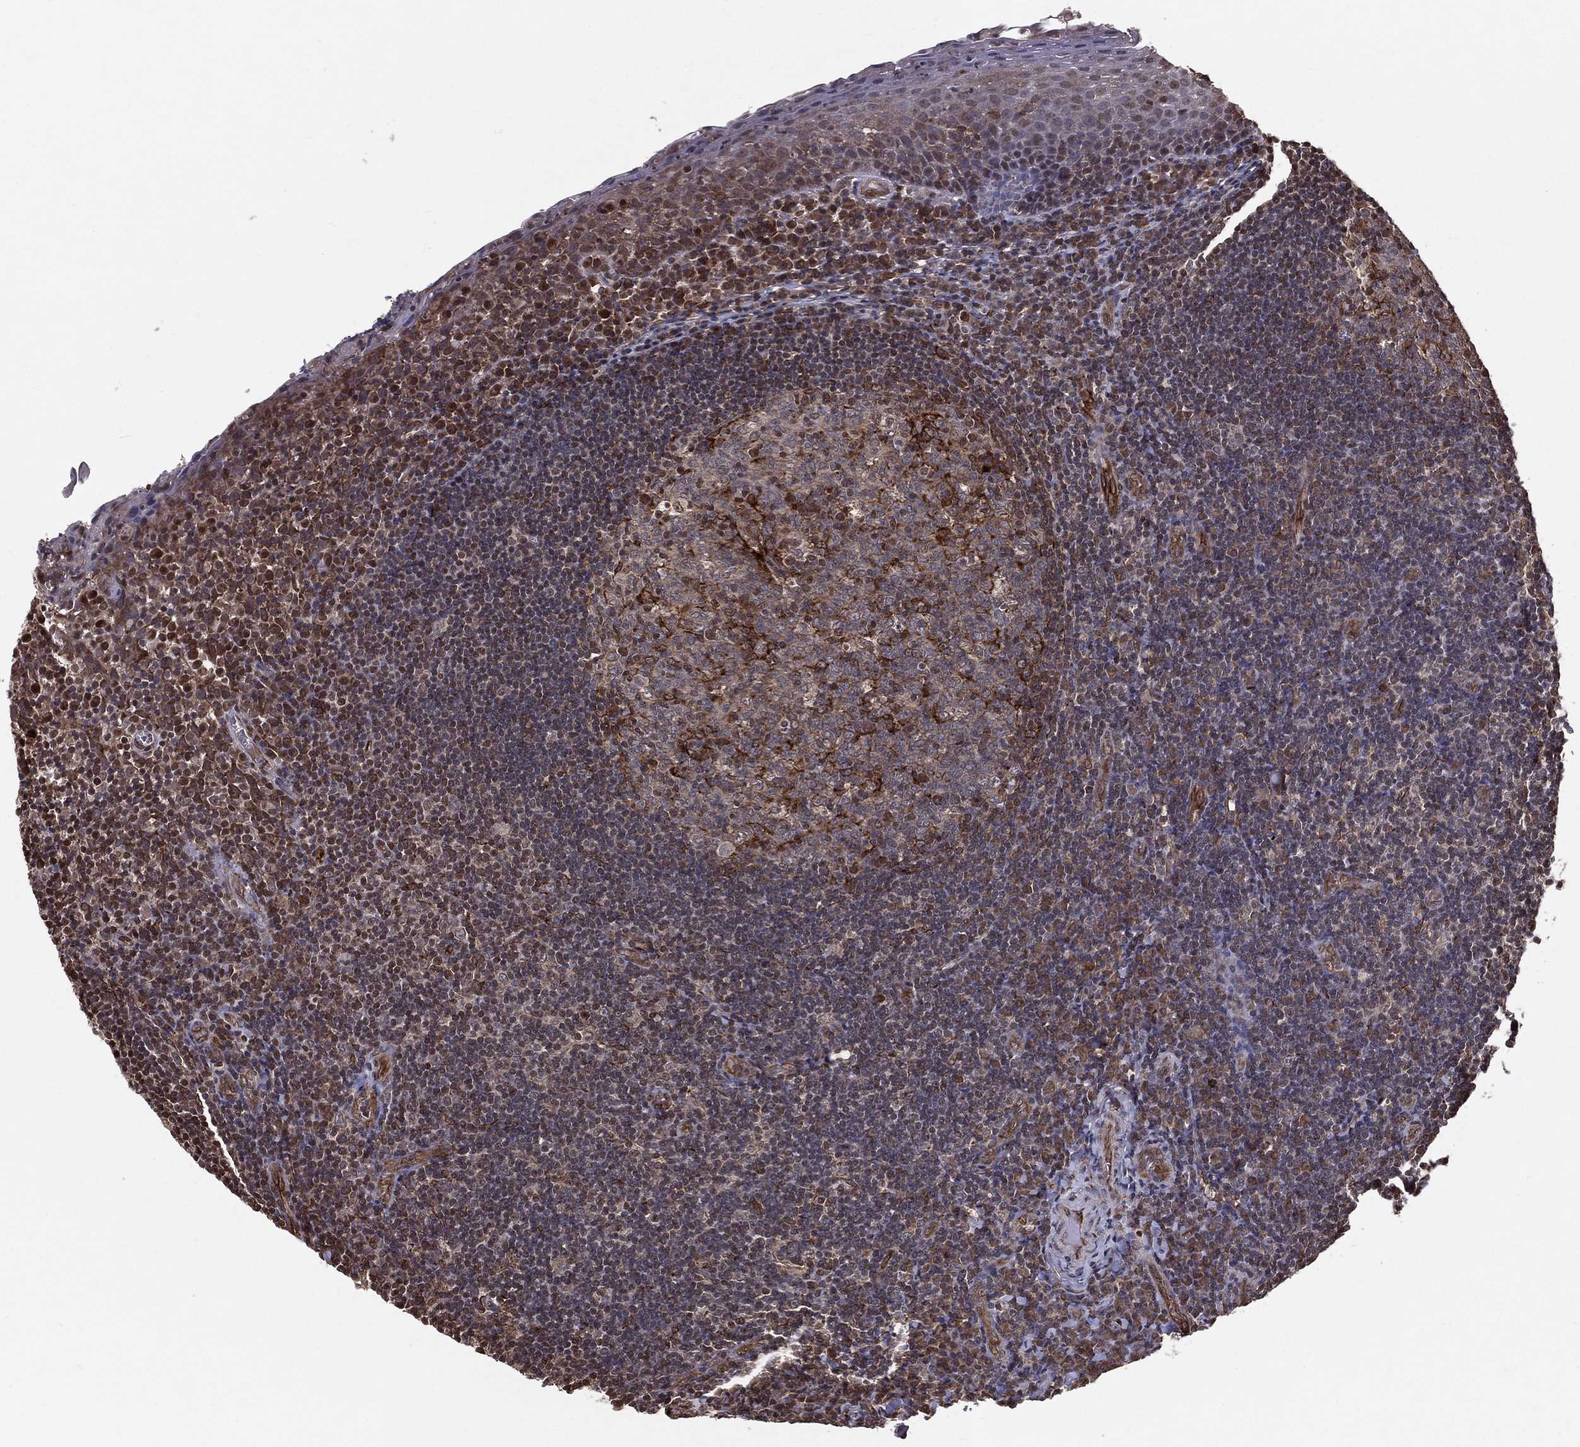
{"staining": {"intensity": "strong", "quantity": "<25%", "location": "cytoplasmic/membranous,nuclear"}, "tissue": "tonsil", "cell_type": "Germinal center cells", "image_type": "normal", "snomed": [{"axis": "morphology", "description": "Normal tissue, NOS"}, {"axis": "morphology", "description": "Inflammation, NOS"}, {"axis": "topography", "description": "Tonsil"}], "caption": "A micrograph showing strong cytoplasmic/membranous,nuclear positivity in approximately <25% of germinal center cells in unremarkable tonsil, as visualized by brown immunohistochemical staining.", "gene": "CERS2", "patient": {"sex": "female", "age": 31}}